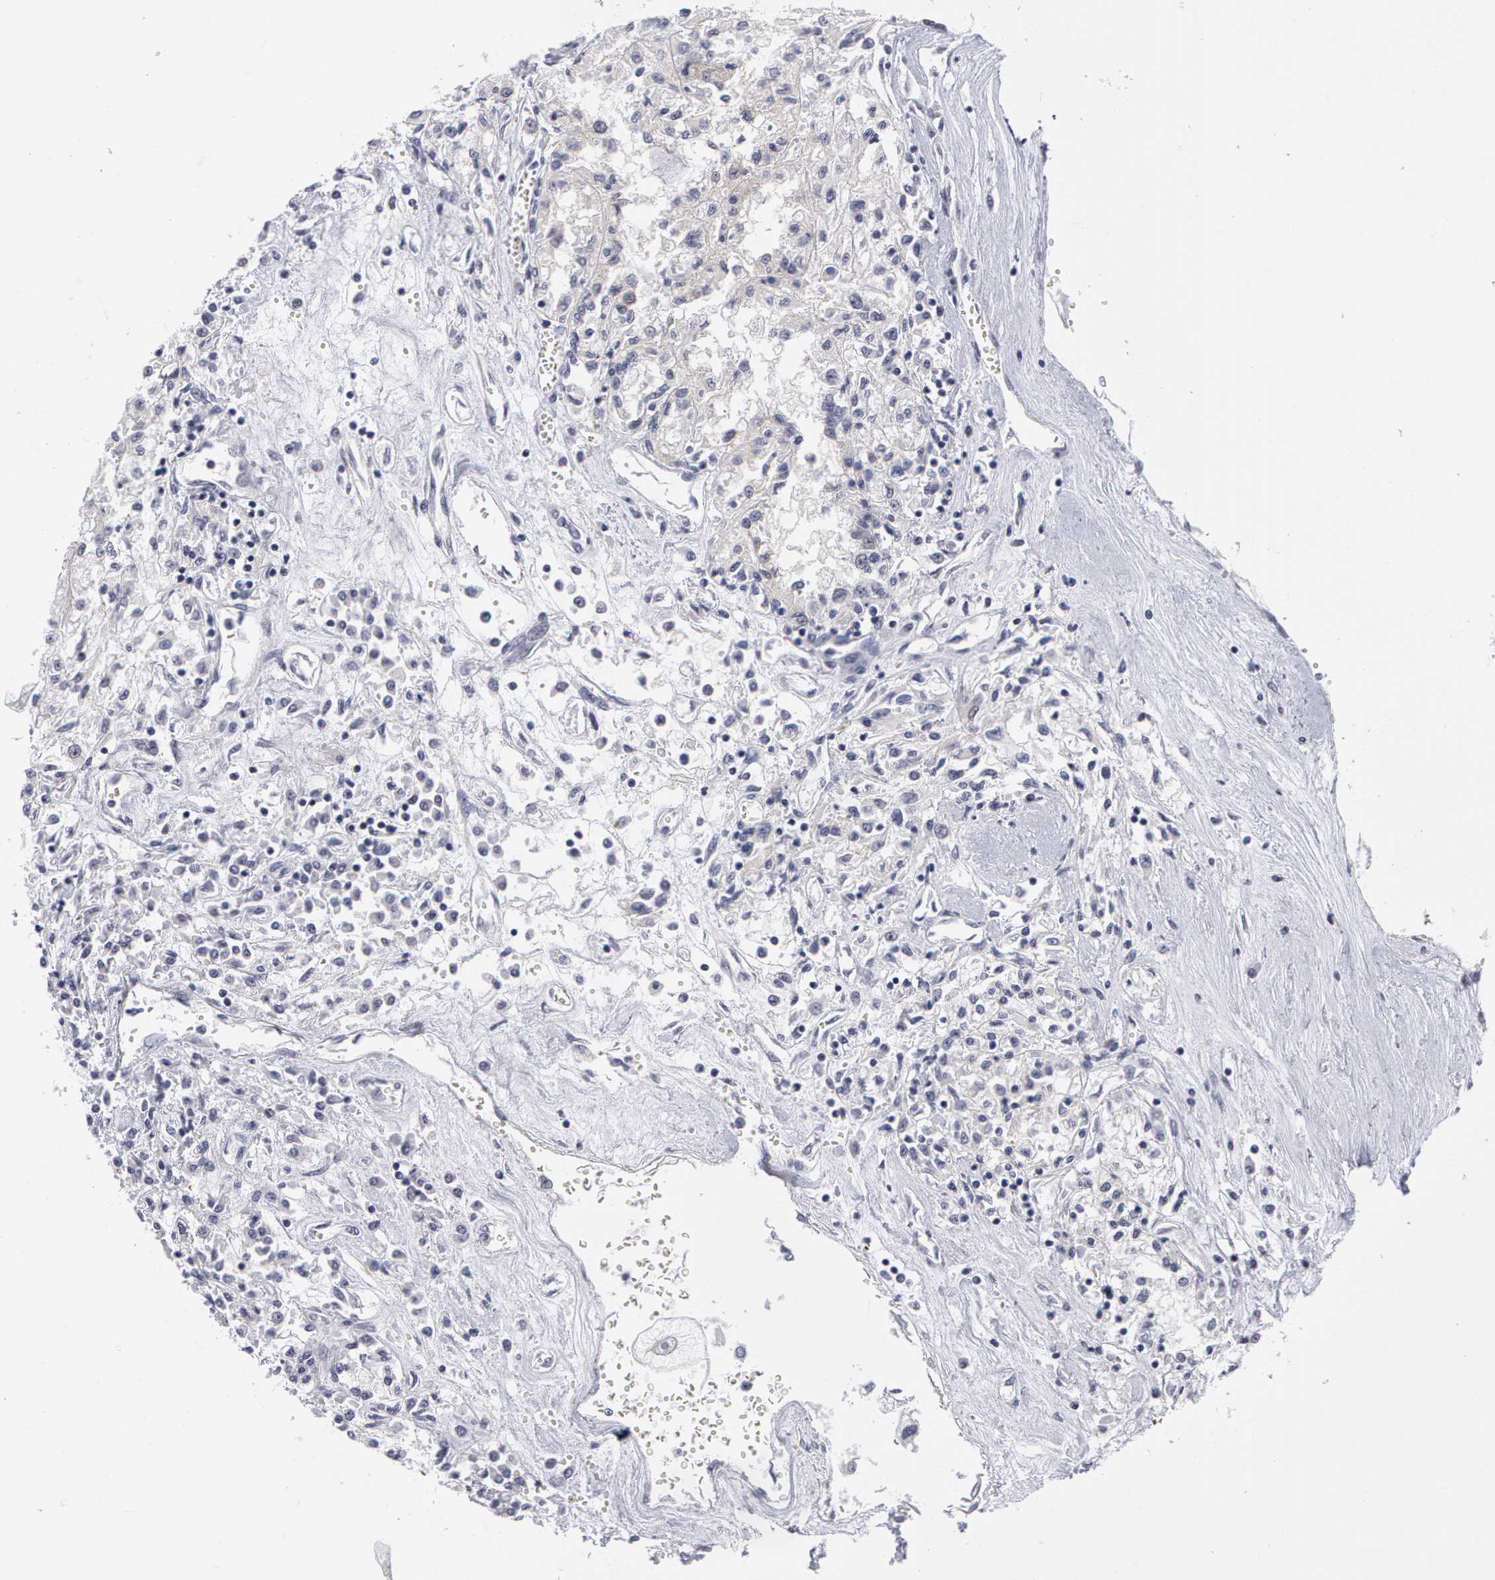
{"staining": {"intensity": "negative", "quantity": "none", "location": "none"}, "tissue": "renal cancer", "cell_type": "Tumor cells", "image_type": "cancer", "snomed": [{"axis": "morphology", "description": "Adenocarcinoma, NOS"}, {"axis": "topography", "description": "Kidney"}], "caption": "Histopathology image shows no protein expression in tumor cells of renal adenocarcinoma tissue.", "gene": "SMC1B", "patient": {"sex": "male", "age": 78}}